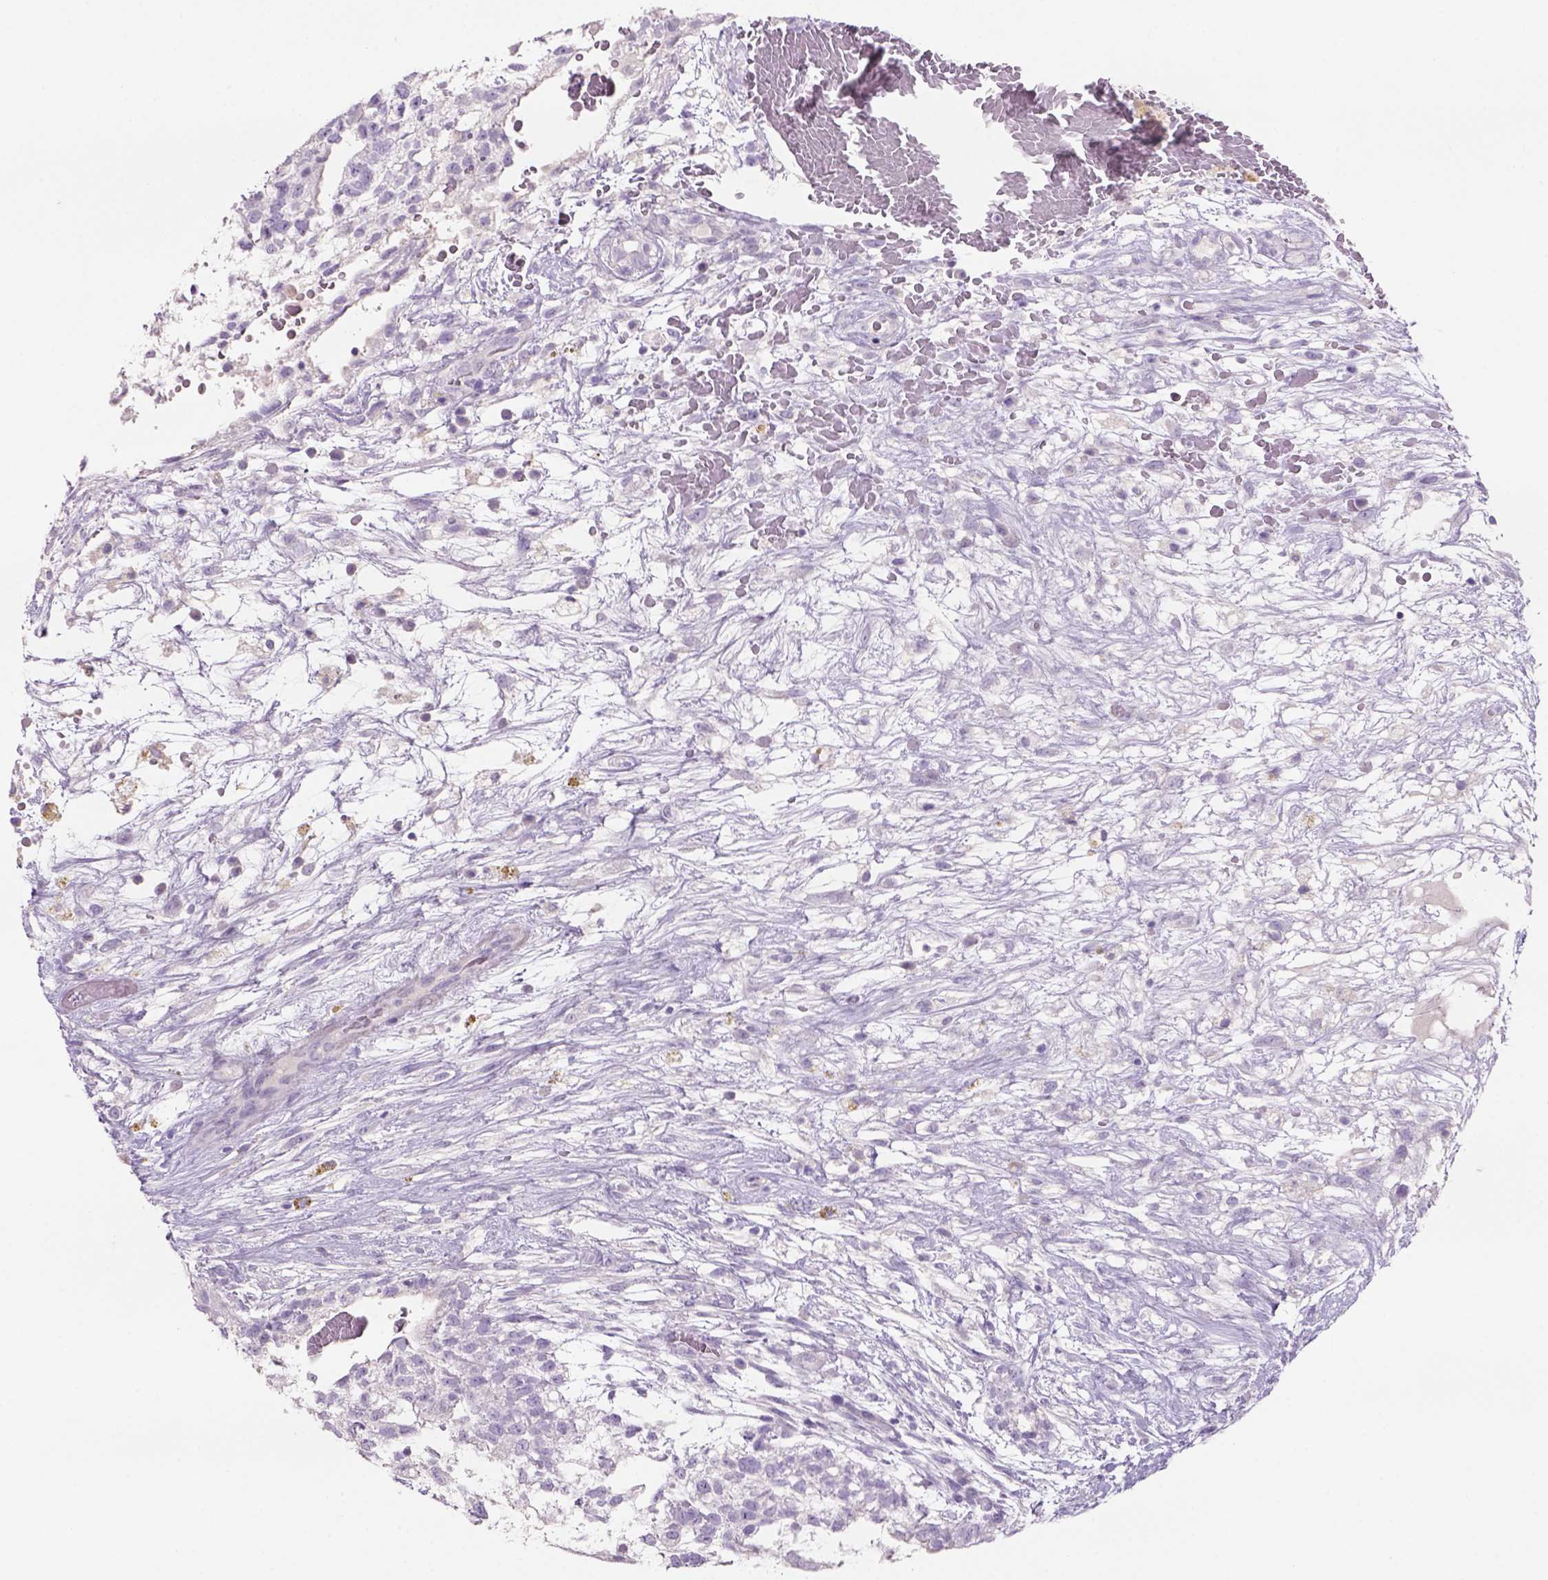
{"staining": {"intensity": "negative", "quantity": "none", "location": "none"}, "tissue": "testis cancer", "cell_type": "Tumor cells", "image_type": "cancer", "snomed": [{"axis": "morphology", "description": "Normal tissue, NOS"}, {"axis": "morphology", "description": "Carcinoma, Embryonal, NOS"}, {"axis": "topography", "description": "Testis"}], "caption": "DAB immunohistochemical staining of human testis cancer (embryonal carcinoma) demonstrates no significant staining in tumor cells. (IHC, brightfield microscopy, high magnification).", "gene": "TENM4", "patient": {"sex": "male", "age": 32}}